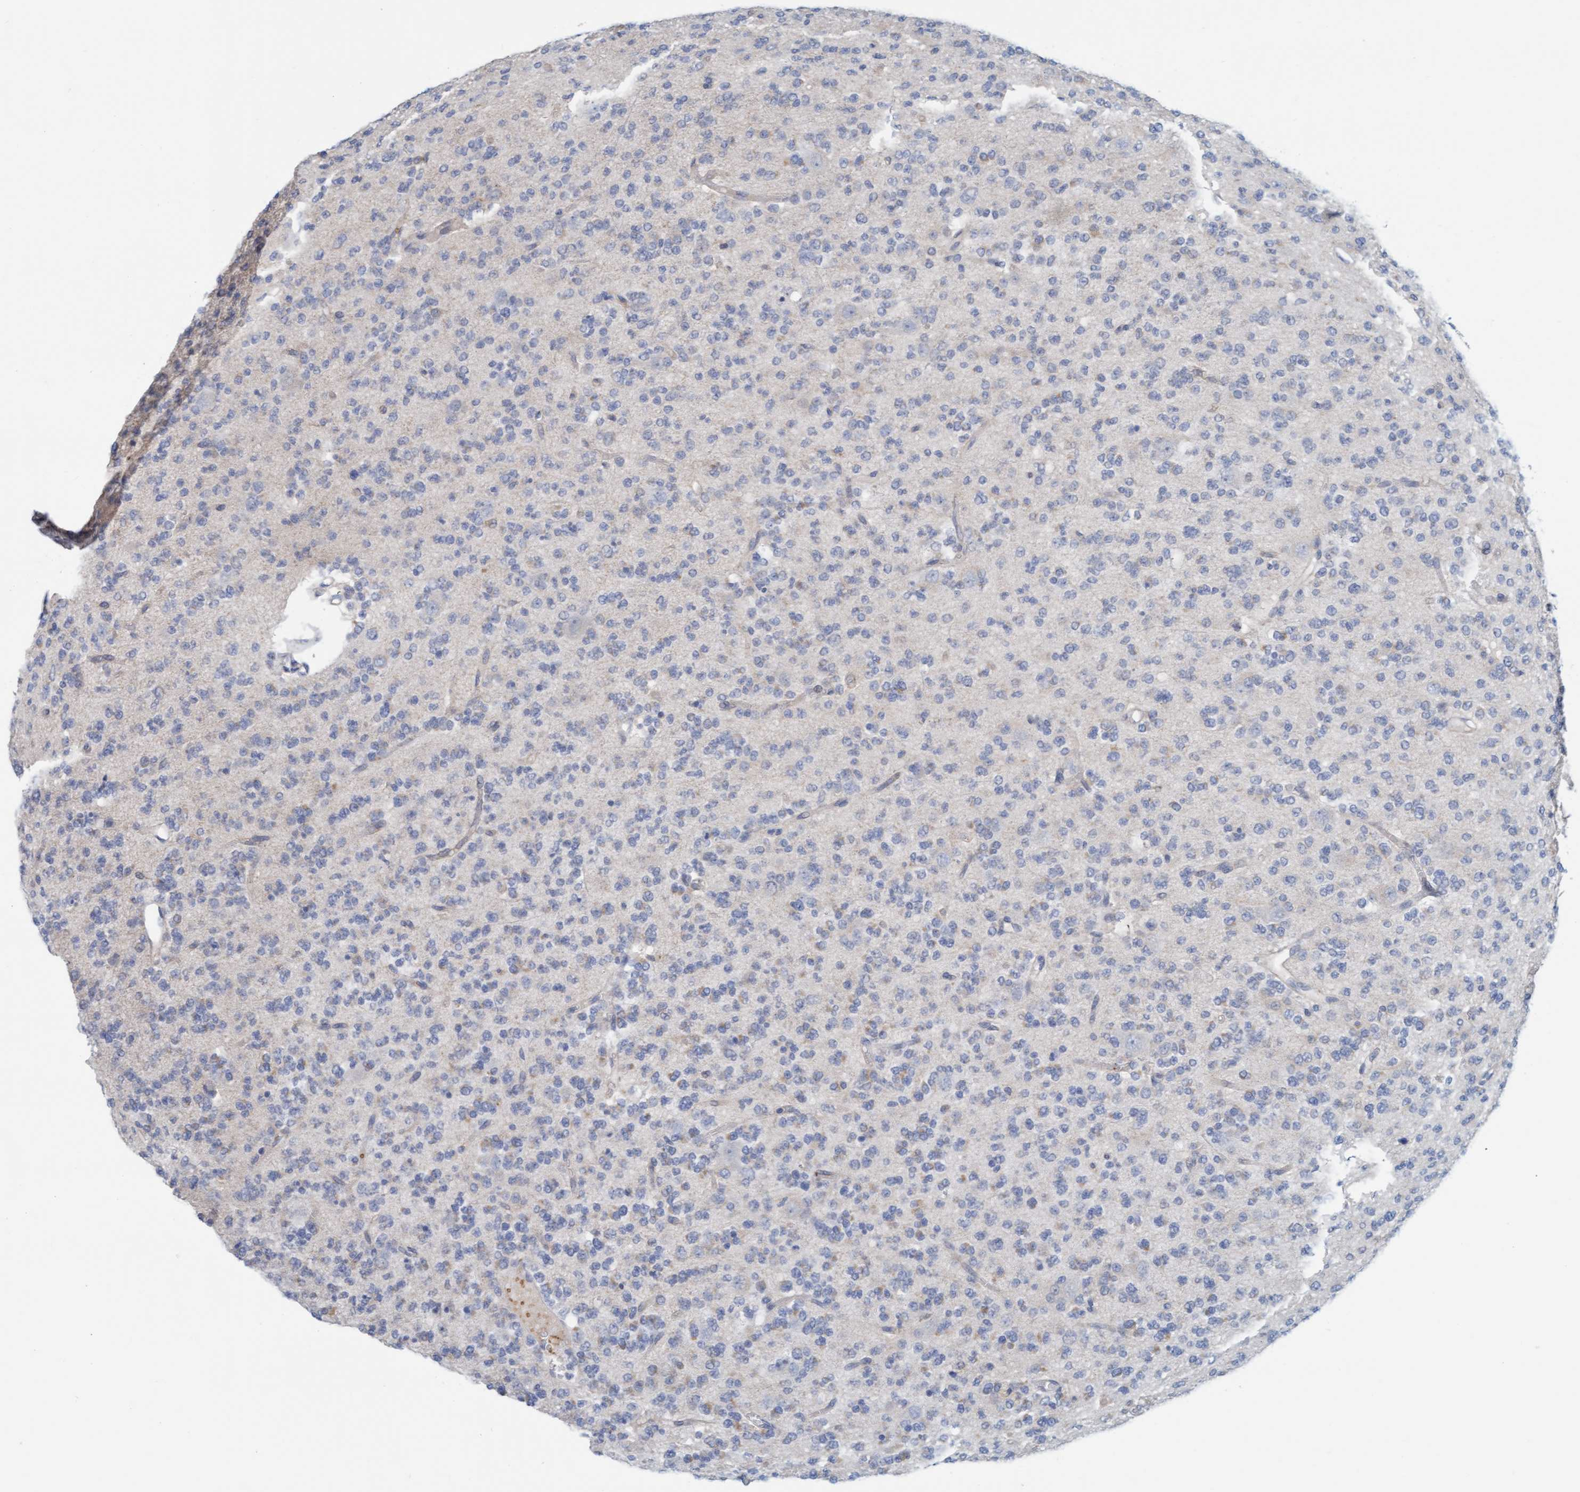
{"staining": {"intensity": "negative", "quantity": "none", "location": "none"}, "tissue": "glioma", "cell_type": "Tumor cells", "image_type": "cancer", "snomed": [{"axis": "morphology", "description": "Glioma, malignant, Low grade"}, {"axis": "topography", "description": "Brain"}], "caption": "Tumor cells are negative for protein expression in human glioma.", "gene": "CPA3", "patient": {"sex": "male", "age": 38}}